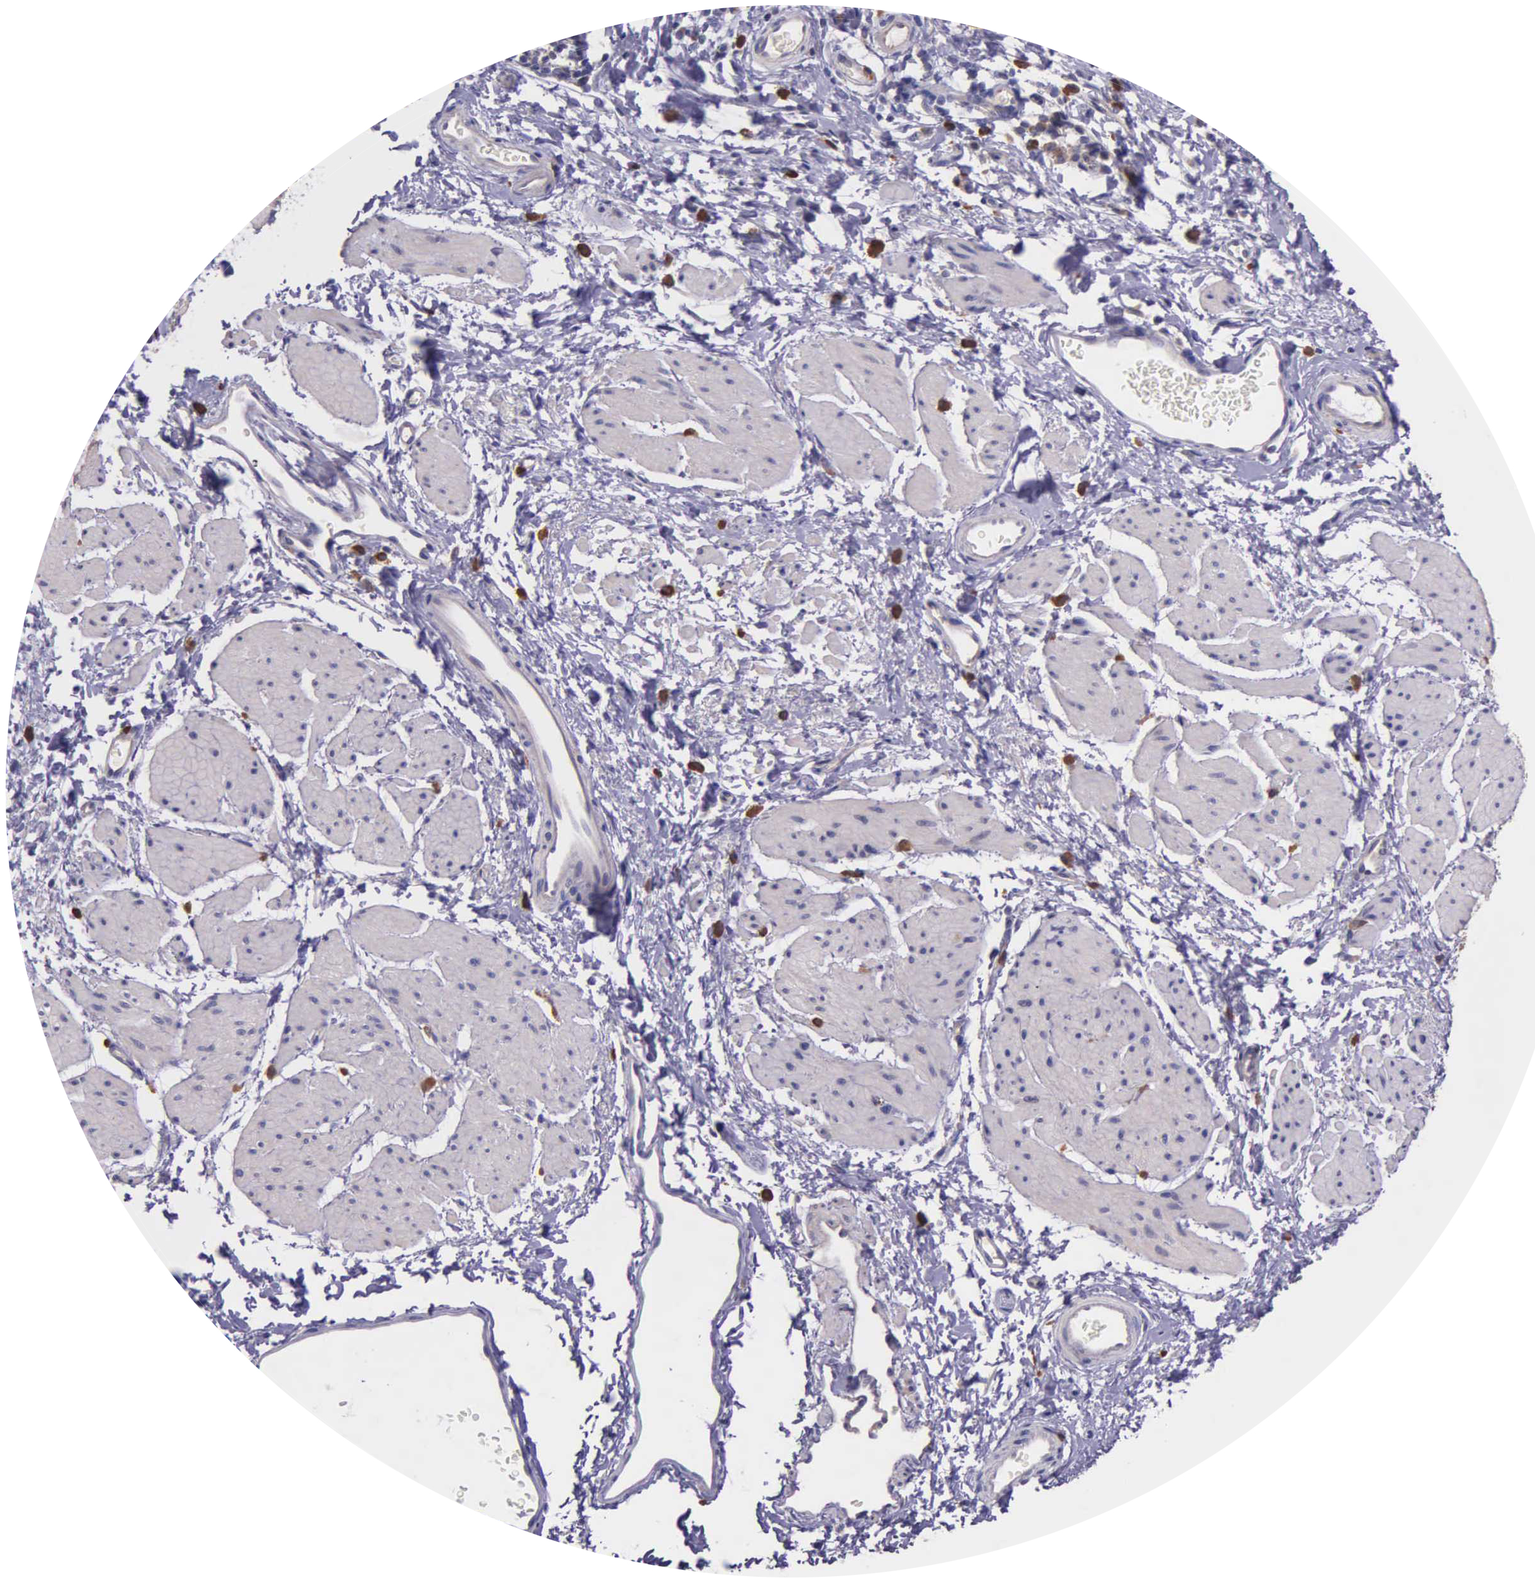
{"staining": {"intensity": "strong", "quantity": ">75%", "location": "cytoplasmic/membranous"}, "tissue": "esophagus", "cell_type": "Squamous epithelial cells", "image_type": "normal", "snomed": [{"axis": "morphology", "description": "Normal tissue, NOS"}, {"axis": "topography", "description": "Esophagus"}], "caption": "This micrograph reveals IHC staining of benign esophagus, with high strong cytoplasmic/membranous expression in about >75% of squamous epithelial cells.", "gene": "NSDHL", "patient": {"sex": "male", "age": 70}}